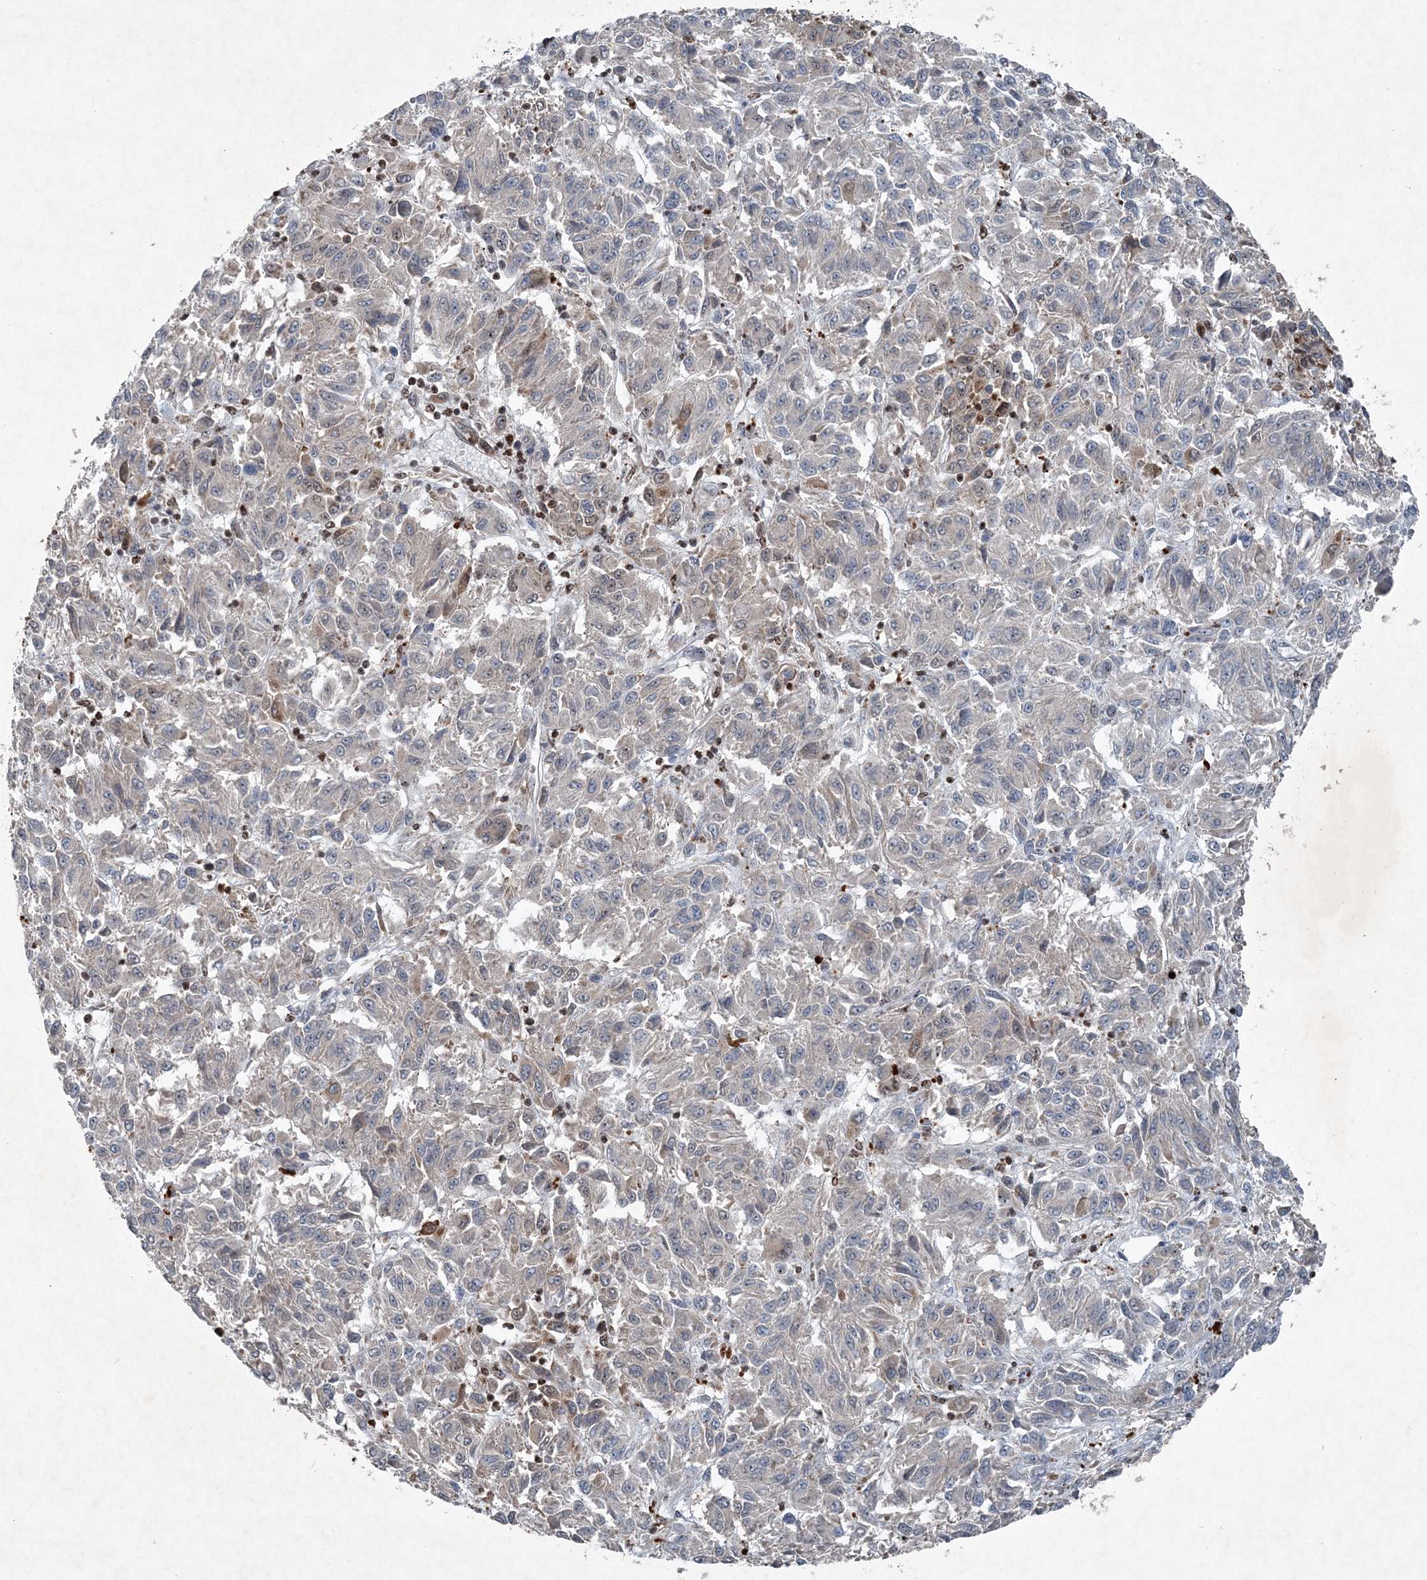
{"staining": {"intensity": "negative", "quantity": "none", "location": "none"}, "tissue": "melanoma", "cell_type": "Tumor cells", "image_type": "cancer", "snomed": [{"axis": "morphology", "description": "Malignant melanoma, Metastatic site"}, {"axis": "topography", "description": "Lung"}], "caption": "Immunohistochemical staining of human malignant melanoma (metastatic site) exhibits no significant expression in tumor cells. Nuclei are stained in blue.", "gene": "QTRT2", "patient": {"sex": "male", "age": 64}}